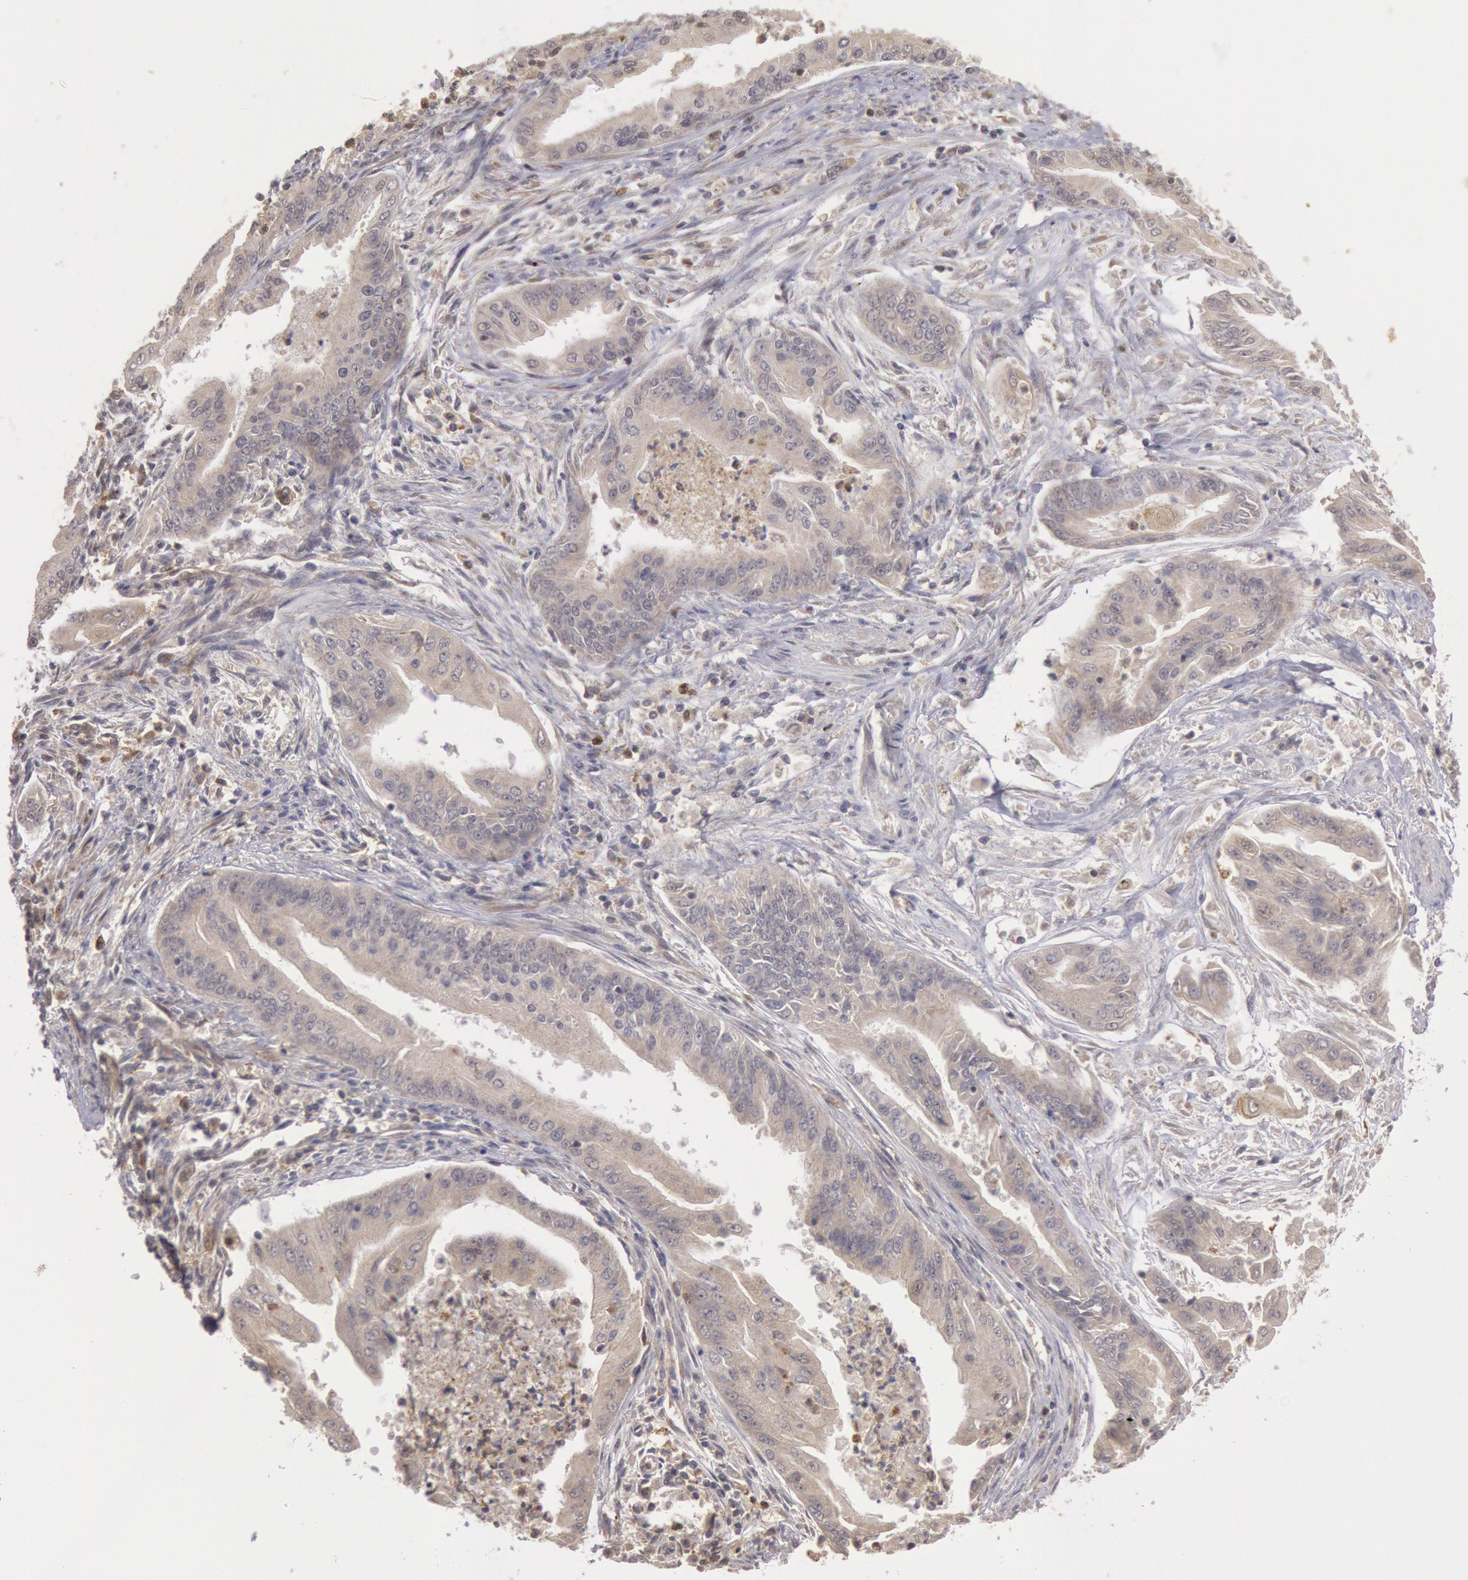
{"staining": {"intensity": "moderate", "quantity": "25%-75%", "location": "cytoplasmic/membranous"}, "tissue": "endometrial cancer", "cell_type": "Tumor cells", "image_type": "cancer", "snomed": [{"axis": "morphology", "description": "Adenocarcinoma, NOS"}, {"axis": "topography", "description": "Endometrium"}], "caption": "Human endometrial cancer (adenocarcinoma) stained with a protein marker demonstrates moderate staining in tumor cells.", "gene": "PLA2G6", "patient": {"sex": "female", "age": 63}}